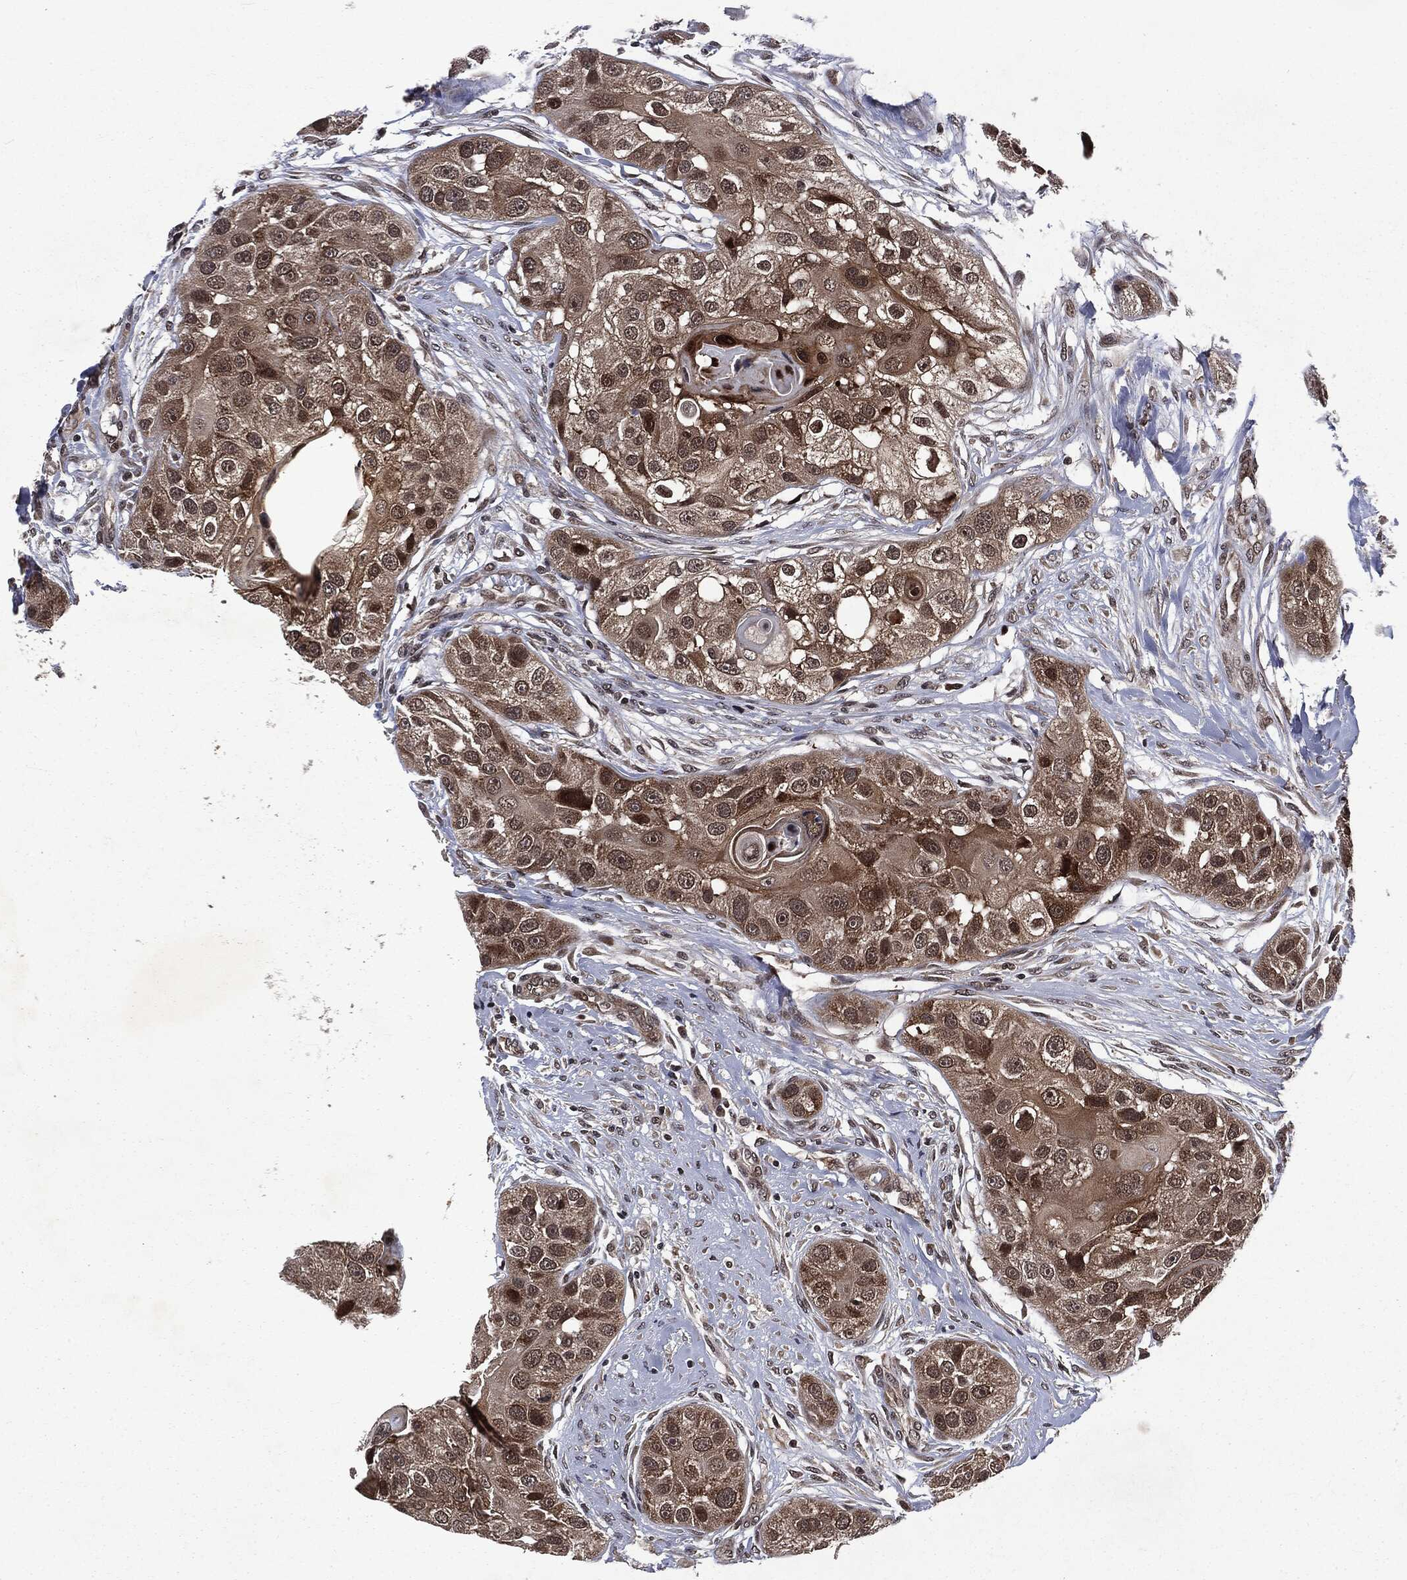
{"staining": {"intensity": "moderate", "quantity": "25%-75%", "location": "cytoplasmic/membranous,nuclear"}, "tissue": "head and neck cancer", "cell_type": "Tumor cells", "image_type": "cancer", "snomed": [{"axis": "morphology", "description": "Normal tissue, NOS"}, {"axis": "morphology", "description": "Squamous cell carcinoma, NOS"}, {"axis": "topography", "description": "Skeletal muscle"}, {"axis": "topography", "description": "Head-Neck"}], "caption": "The micrograph demonstrates immunohistochemical staining of squamous cell carcinoma (head and neck). There is moderate cytoplasmic/membranous and nuclear positivity is identified in about 25%-75% of tumor cells.", "gene": "STAU2", "patient": {"sex": "male", "age": 51}}